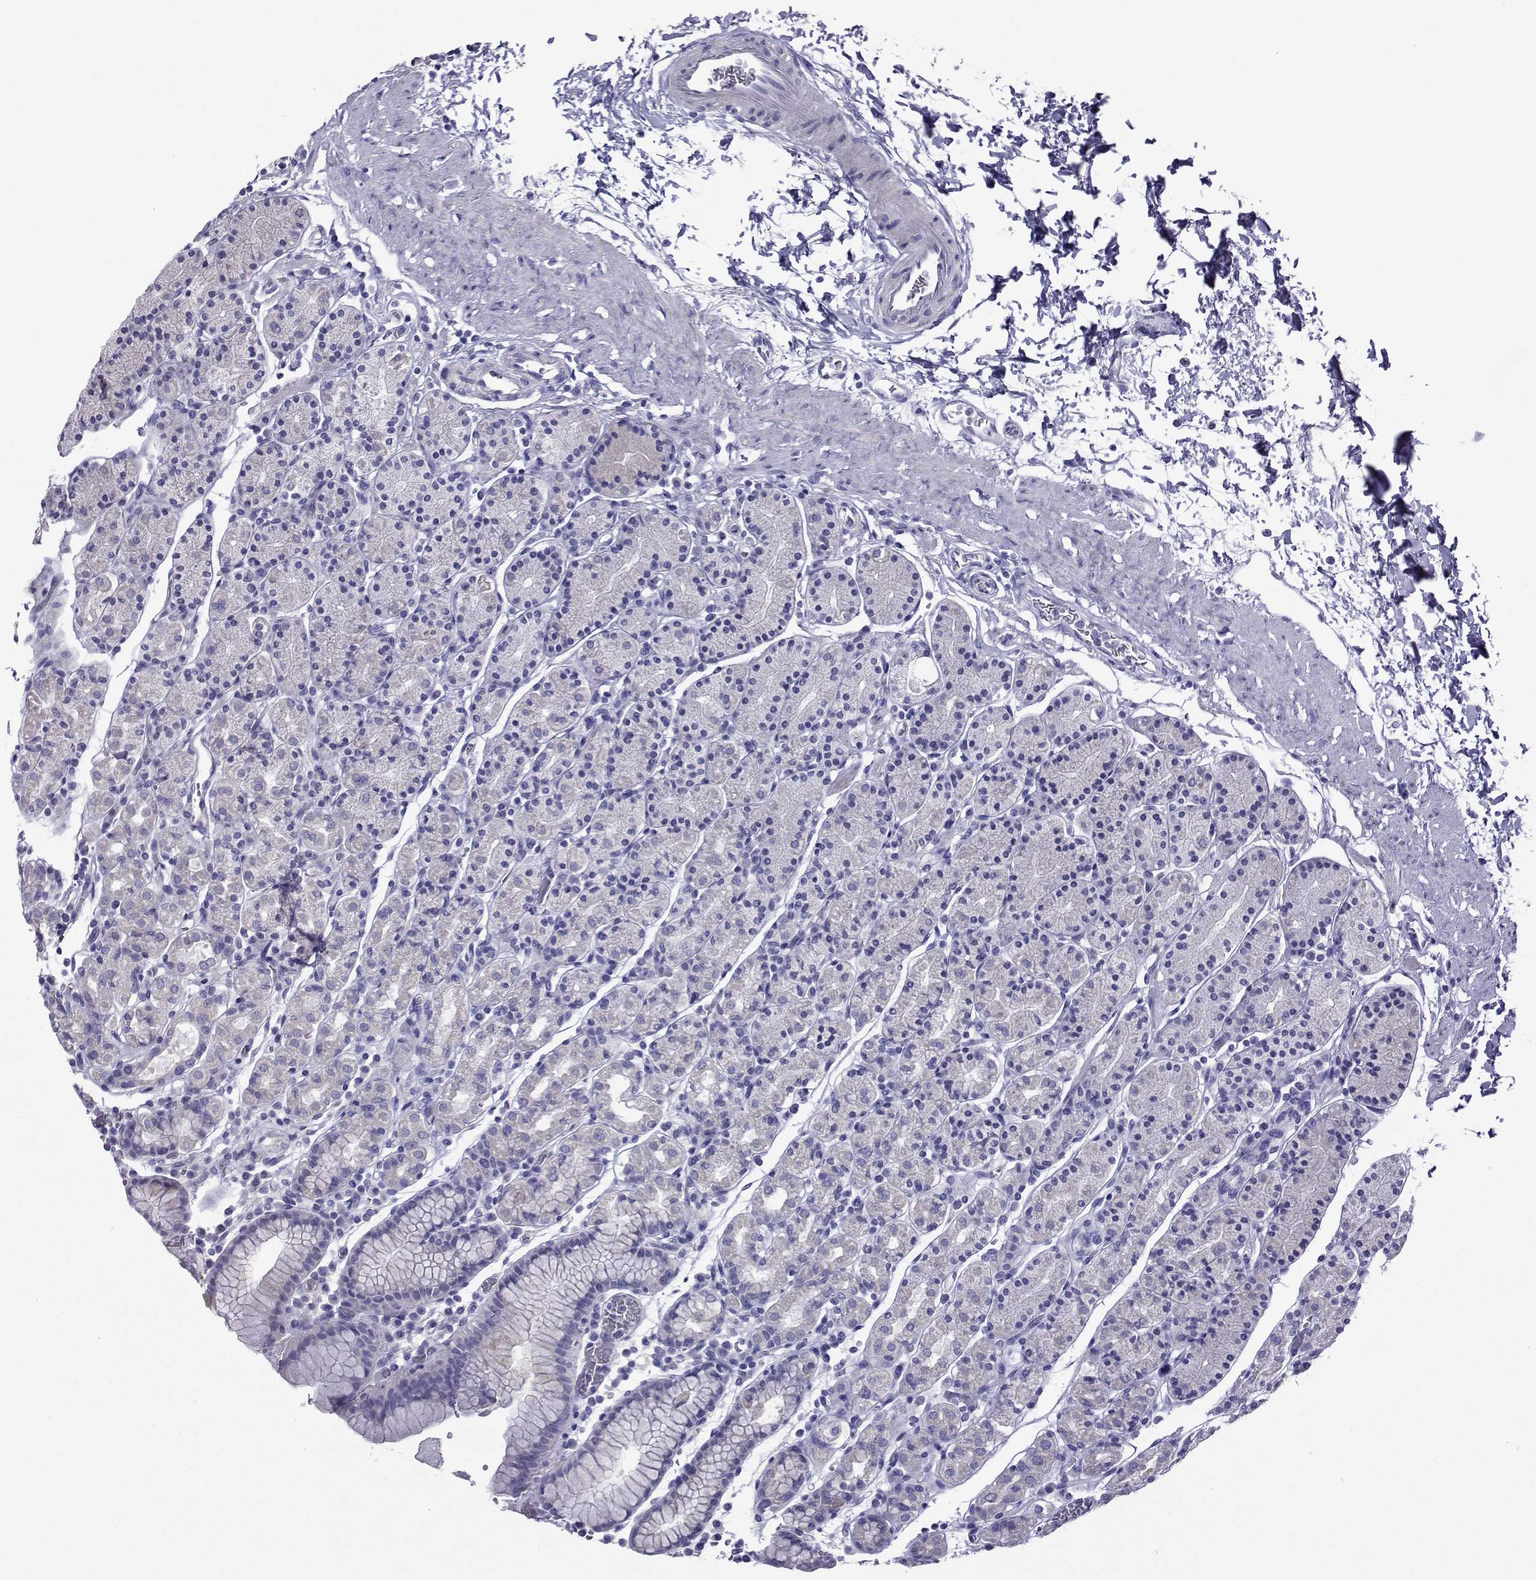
{"staining": {"intensity": "negative", "quantity": "none", "location": "none"}, "tissue": "stomach", "cell_type": "Glandular cells", "image_type": "normal", "snomed": [{"axis": "morphology", "description": "Normal tissue, NOS"}, {"axis": "topography", "description": "Stomach, upper"}, {"axis": "topography", "description": "Stomach"}], "caption": "High magnification brightfield microscopy of unremarkable stomach stained with DAB (3,3'-diaminobenzidine) (brown) and counterstained with hematoxylin (blue): glandular cells show no significant staining. (Brightfield microscopy of DAB (3,3'-diaminobenzidine) immunohistochemistry (IHC) at high magnification).", "gene": "FBXO24", "patient": {"sex": "male", "age": 62}}